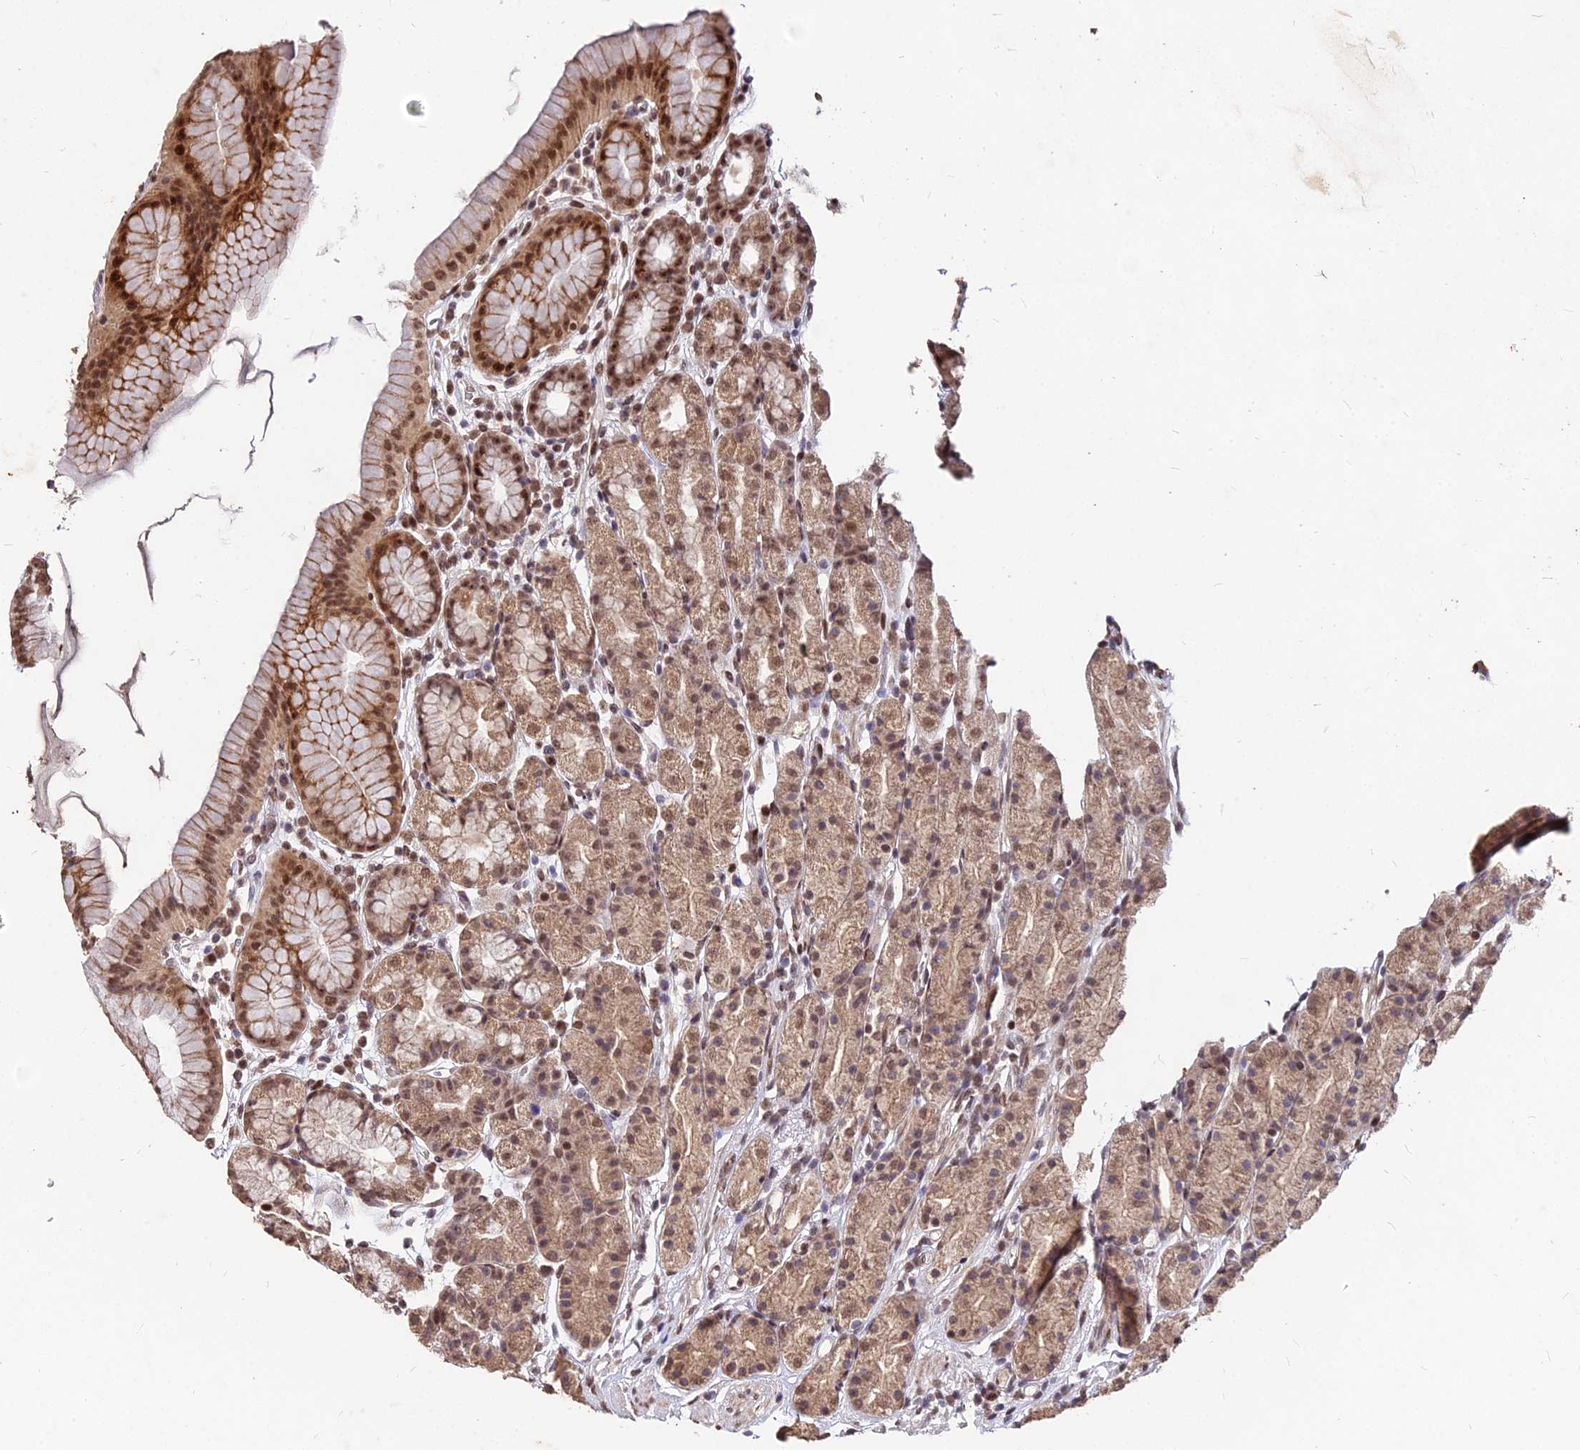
{"staining": {"intensity": "moderate", "quantity": ">75%", "location": "cytoplasmic/membranous,nuclear"}, "tissue": "stomach", "cell_type": "Glandular cells", "image_type": "normal", "snomed": [{"axis": "morphology", "description": "Normal tissue, NOS"}, {"axis": "topography", "description": "Stomach, upper"}], "caption": "Moderate cytoplasmic/membranous,nuclear protein positivity is identified in approximately >75% of glandular cells in stomach.", "gene": "ZBED4", "patient": {"sex": "male", "age": 47}}